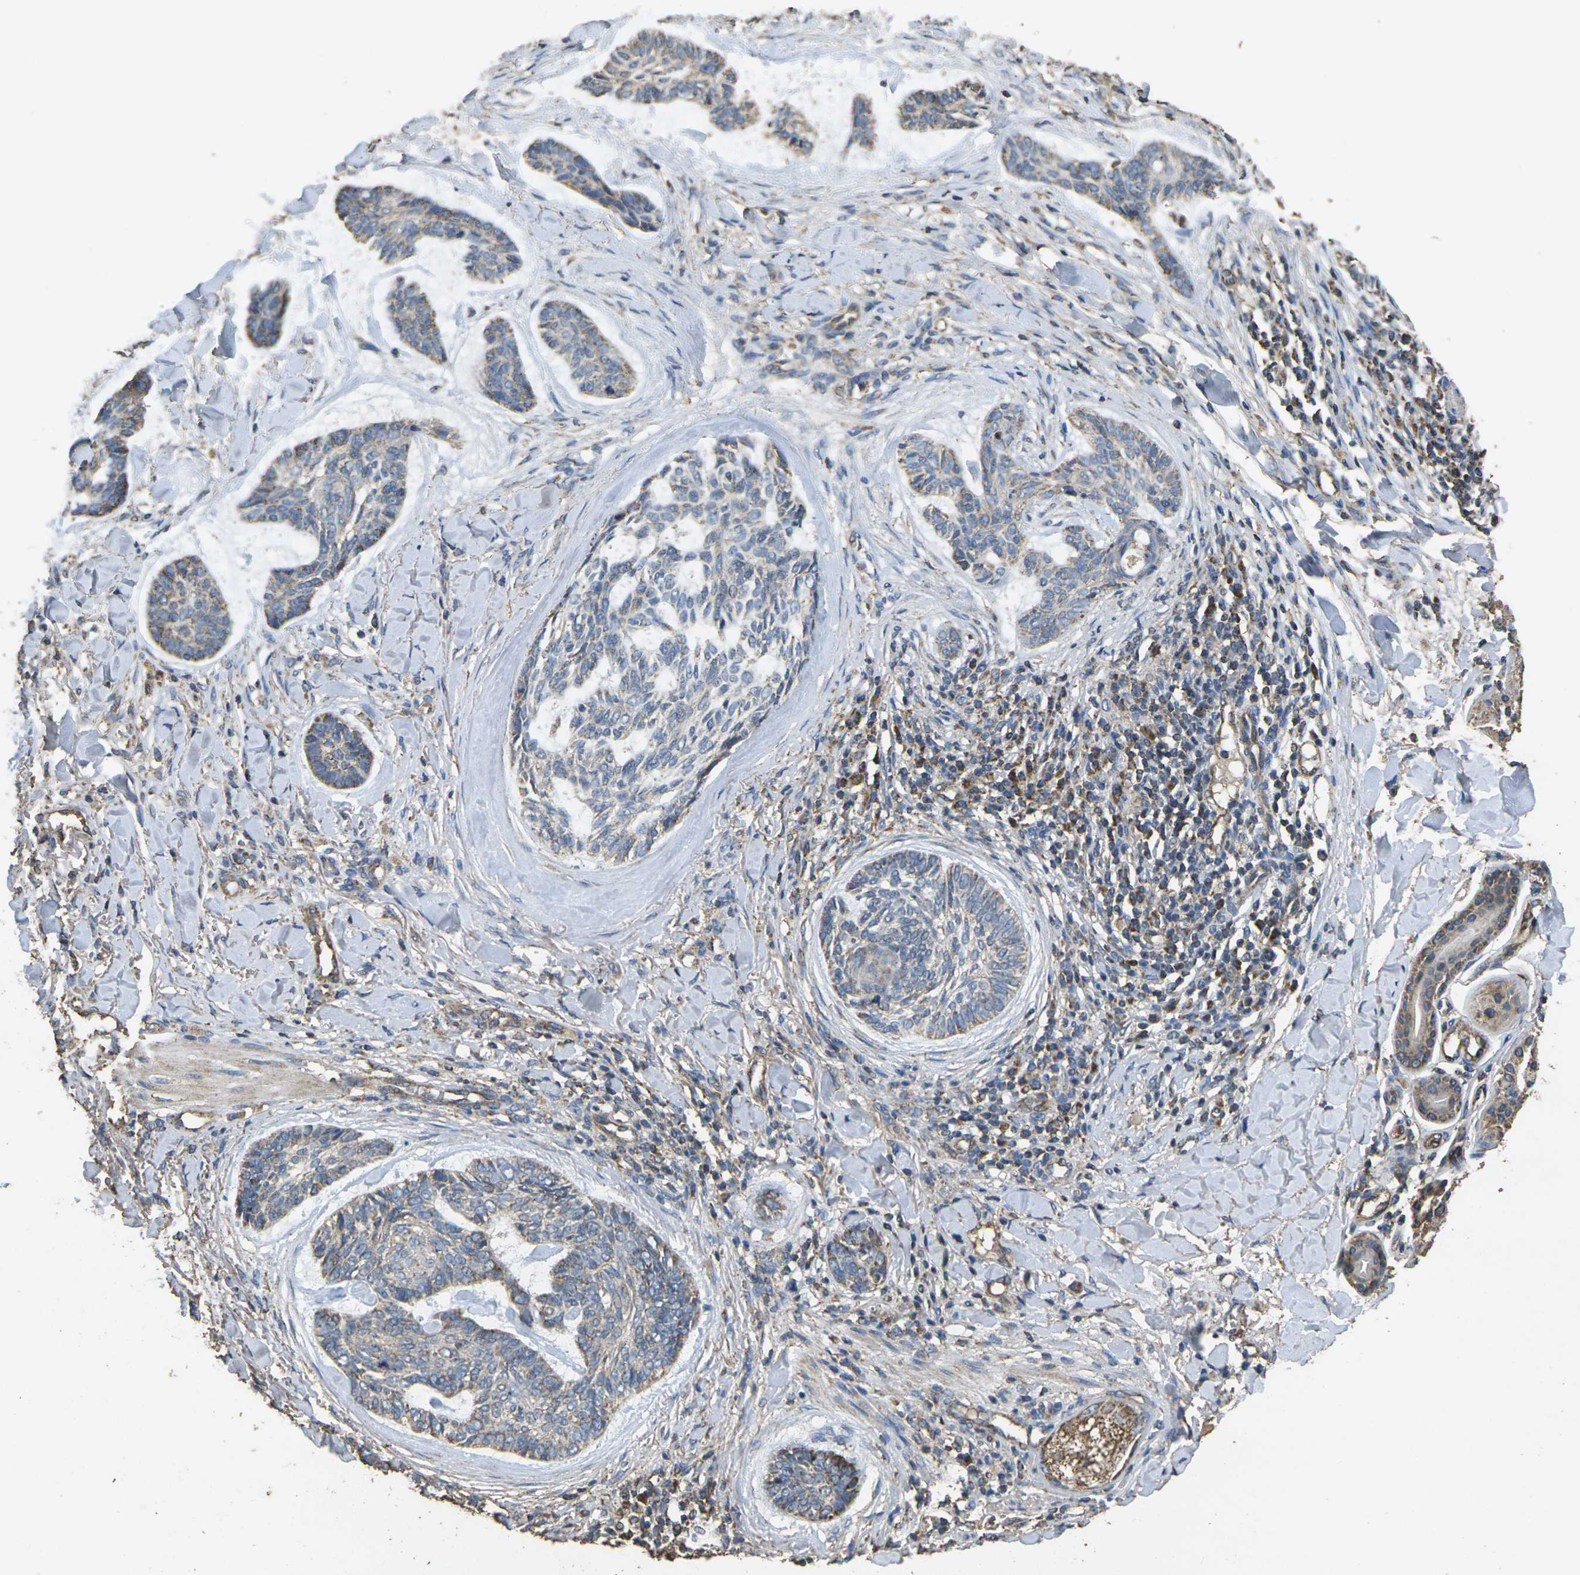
{"staining": {"intensity": "weak", "quantity": ">75%", "location": "cytoplasmic/membranous"}, "tissue": "skin cancer", "cell_type": "Tumor cells", "image_type": "cancer", "snomed": [{"axis": "morphology", "description": "Basal cell carcinoma"}, {"axis": "topography", "description": "Skin"}], "caption": "Skin cancer stained with DAB (3,3'-diaminobenzidine) immunohistochemistry reveals low levels of weak cytoplasmic/membranous expression in approximately >75% of tumor cells. (Brightfield microscopy of DAB IHC at high magnification).", "gene": "MAPK11", "patient": {"sex": "male", "age": 43}}